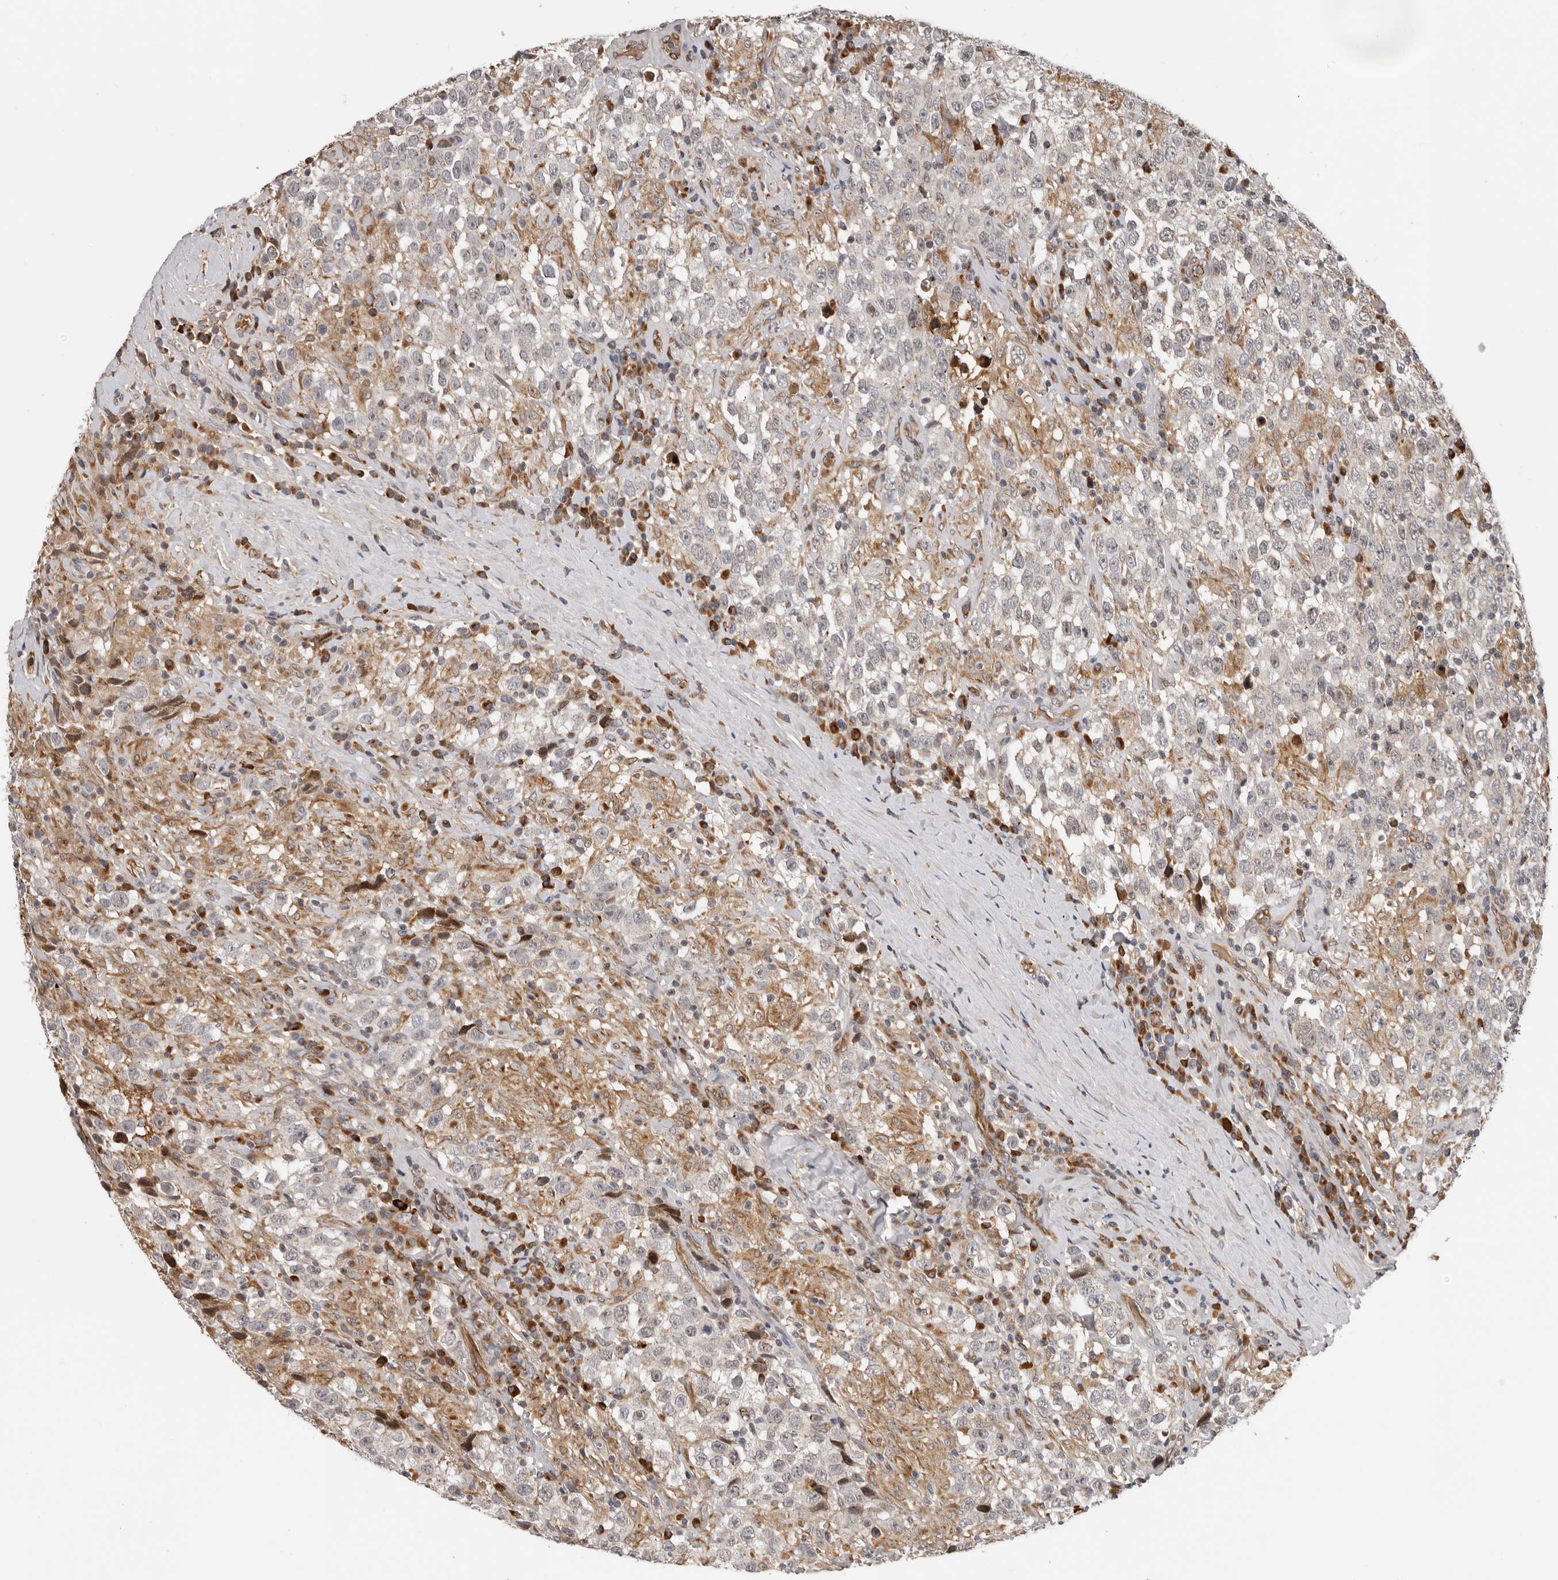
{"staining": {"intensity": "negative", "quantity": "none", "location": "none"}, "tissue": "testis cancer", "cell_type": "Tumor cells", "image_type": "cancer", "snomed": [{"axis": "morphology", "description": "Seminoma, NOS"}, {"axis": "topography", "description": "Testis"}], "caption": "Immunohistochemical staining of human testis seminoma reveals no significant staining in tumor cells.", "gene": "RNF157", "patient": {"sex": "male", "age": 41}}